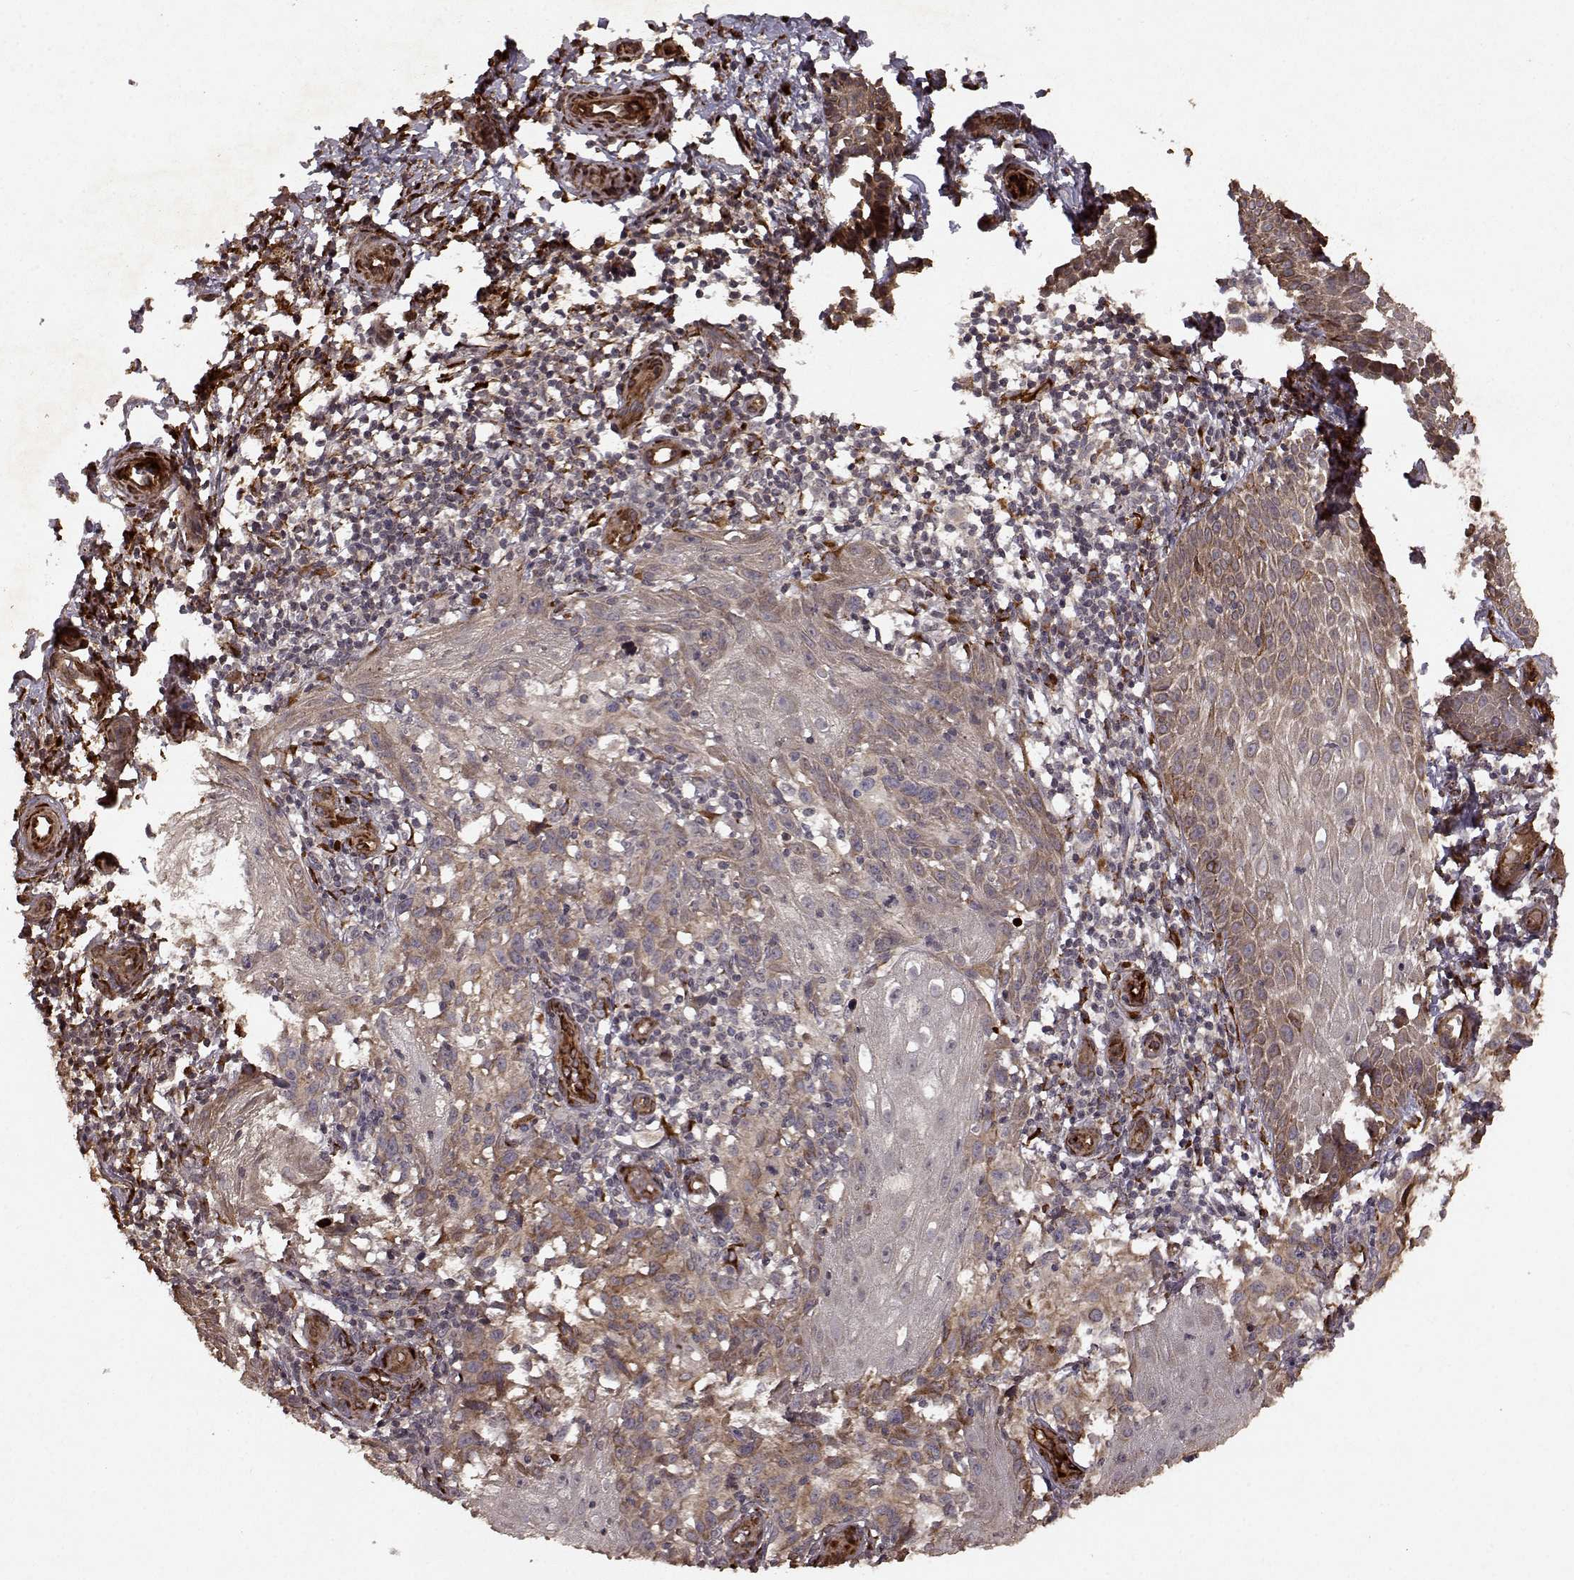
{"staining": {"intensity": "moderate", "quantity": "<25%", "location": "cytoplasmic/membranous"}, "tissue": "melanoma", "cell_type": "Tumor cells", "image_type": "cancer", "snomed": [{"axis": "morphology", "description": "Malignant melanoma, NOS"}, {"axis": "topography", "description": "Skin"}], "caption": "A micrograph showing moderate cytoplasmic/membranous expression in approximately <25% of tumor cells in melanoma, as visualized by brown immunohistochemical staining.", "gene": "FSTL1", "patient": {"sex": "female", "age": 53}}